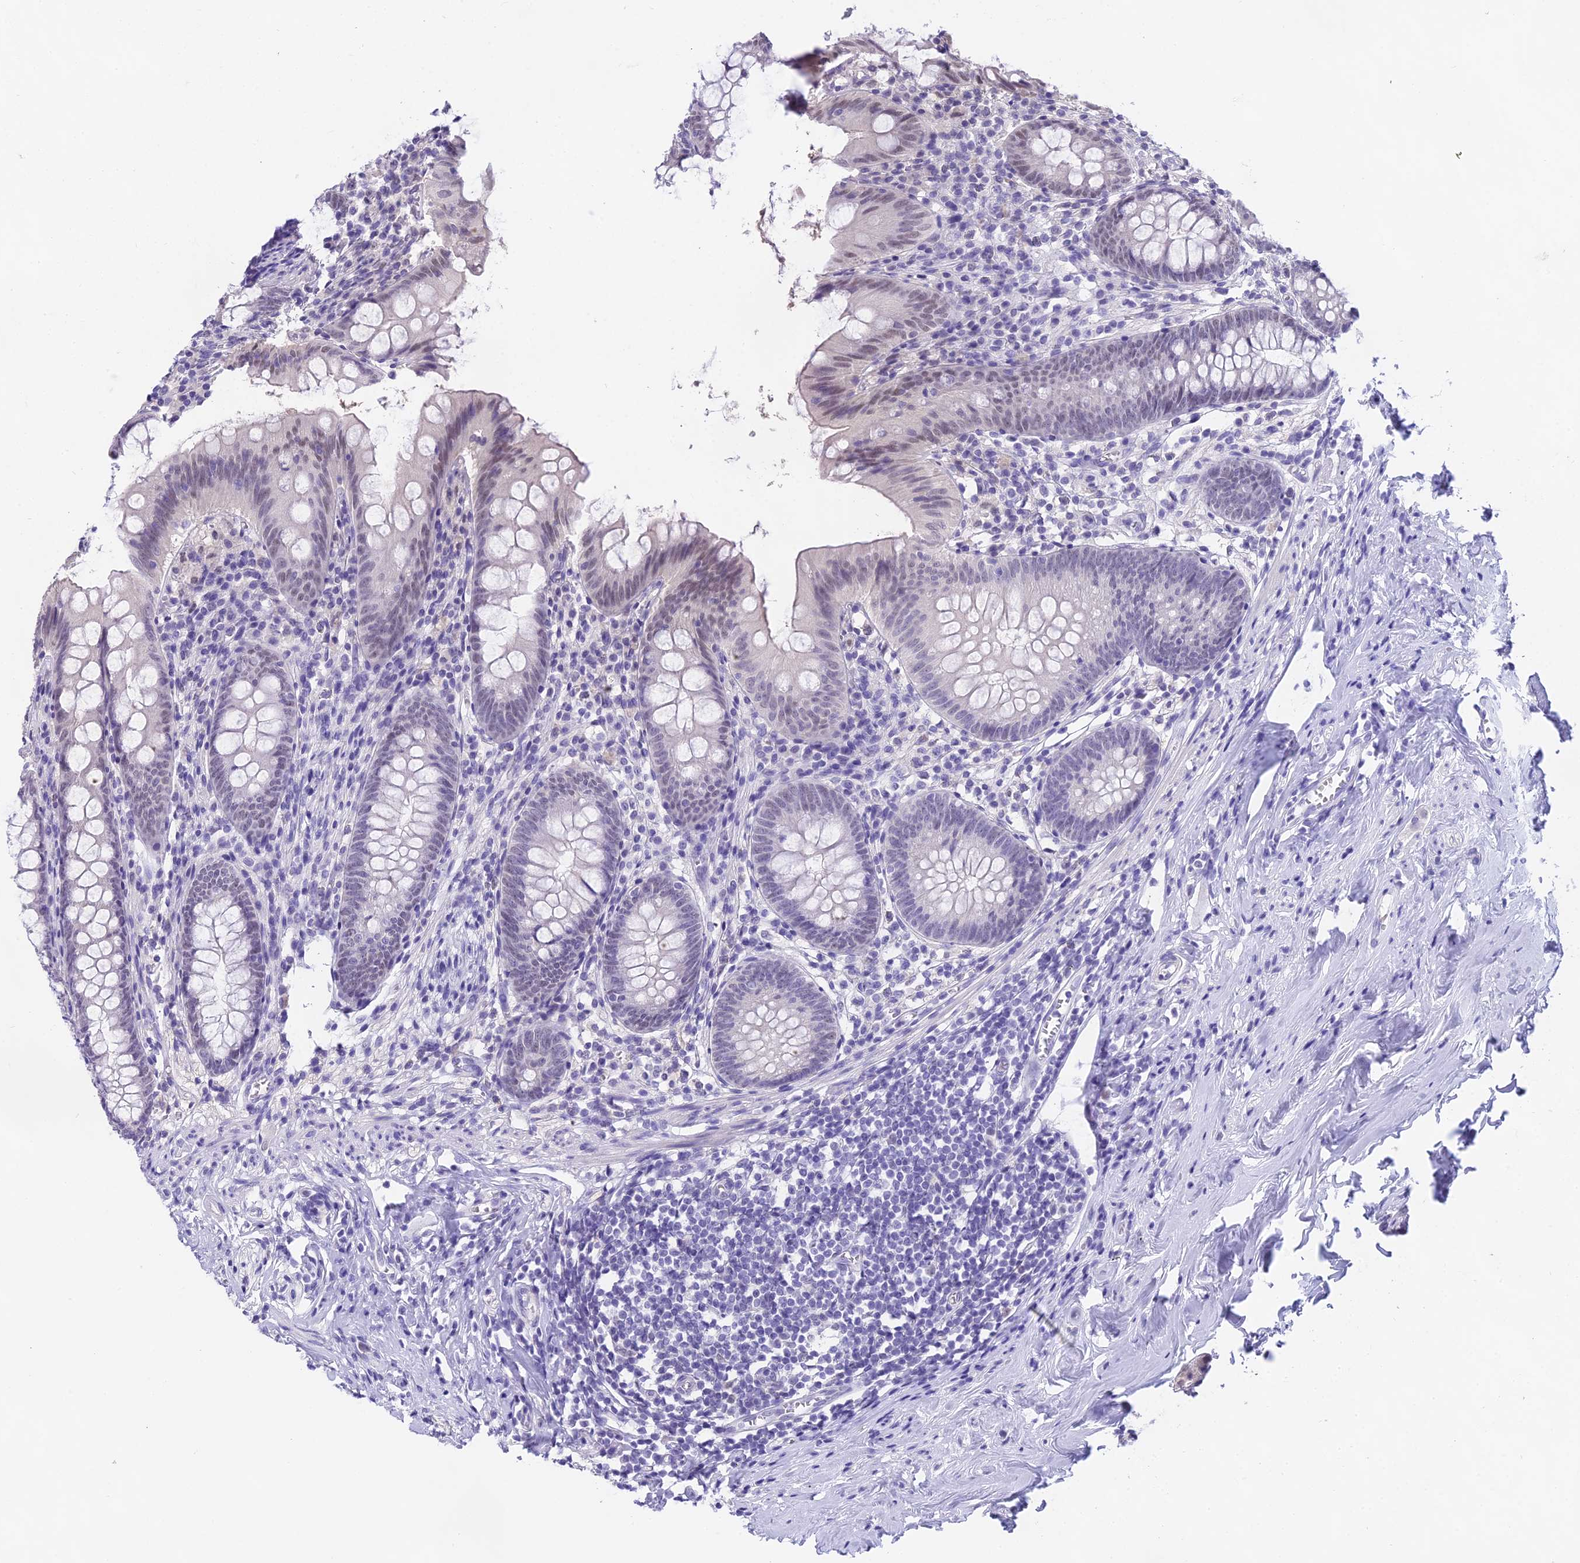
{"staining": {"intensity": "negative", "quantity": "none", "location": "none"}, "tissue": "appendix", "cell_type": "Glandular cells", "image_type": "normal", "snomed": [{"axis": "morphology", "description": "Normal tissue, NOS"}, {"axis": "topography", "description": "Appendix"}], "caption": "Image shows no significant protein staining in glandular cells of normal appendix.", "gene": "MAT2A", "patient": {"sex": "female", "age": 51}}